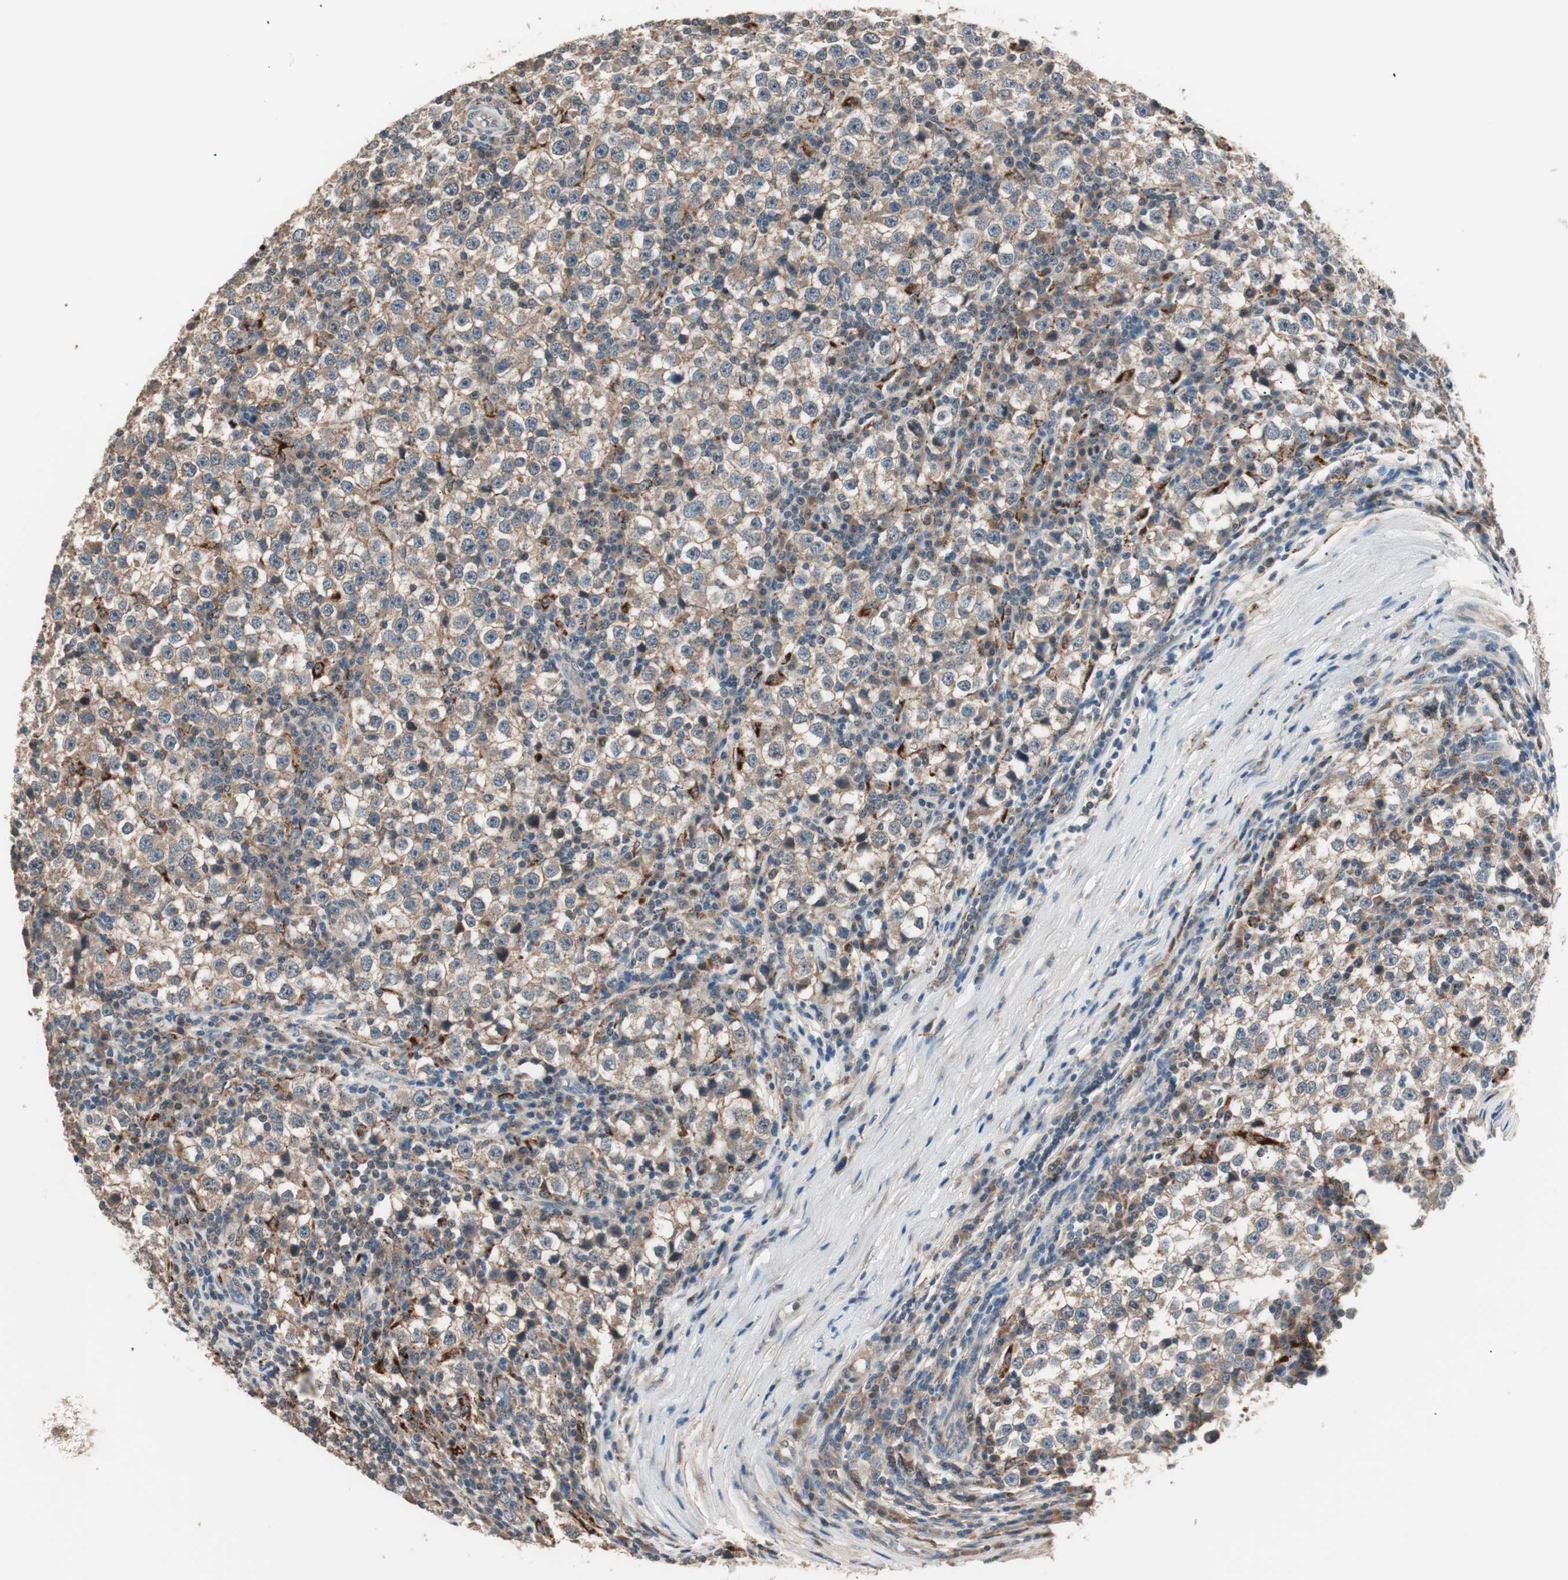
{"staining": {"intensity": "moderate", "quantity": ">75%", "location": "cytoplasmic/membranous"}, "tissue": "testis cancer", "cell_type": "Tumor cells", "image_type": "cancer", "snomed": [{"axis": "morphology", "description": "Seminoma, NOS"}, {"axis": "topography", "description": "Testis"}], "caption": "Testis cancer was stained to show a protein in brown. There is medium levels of moderate cytoplasmic/membranous positivity in about >75% of tumor cells.", "gene": "NFRKB", "patient": {"sex": "male", "age": 65}}